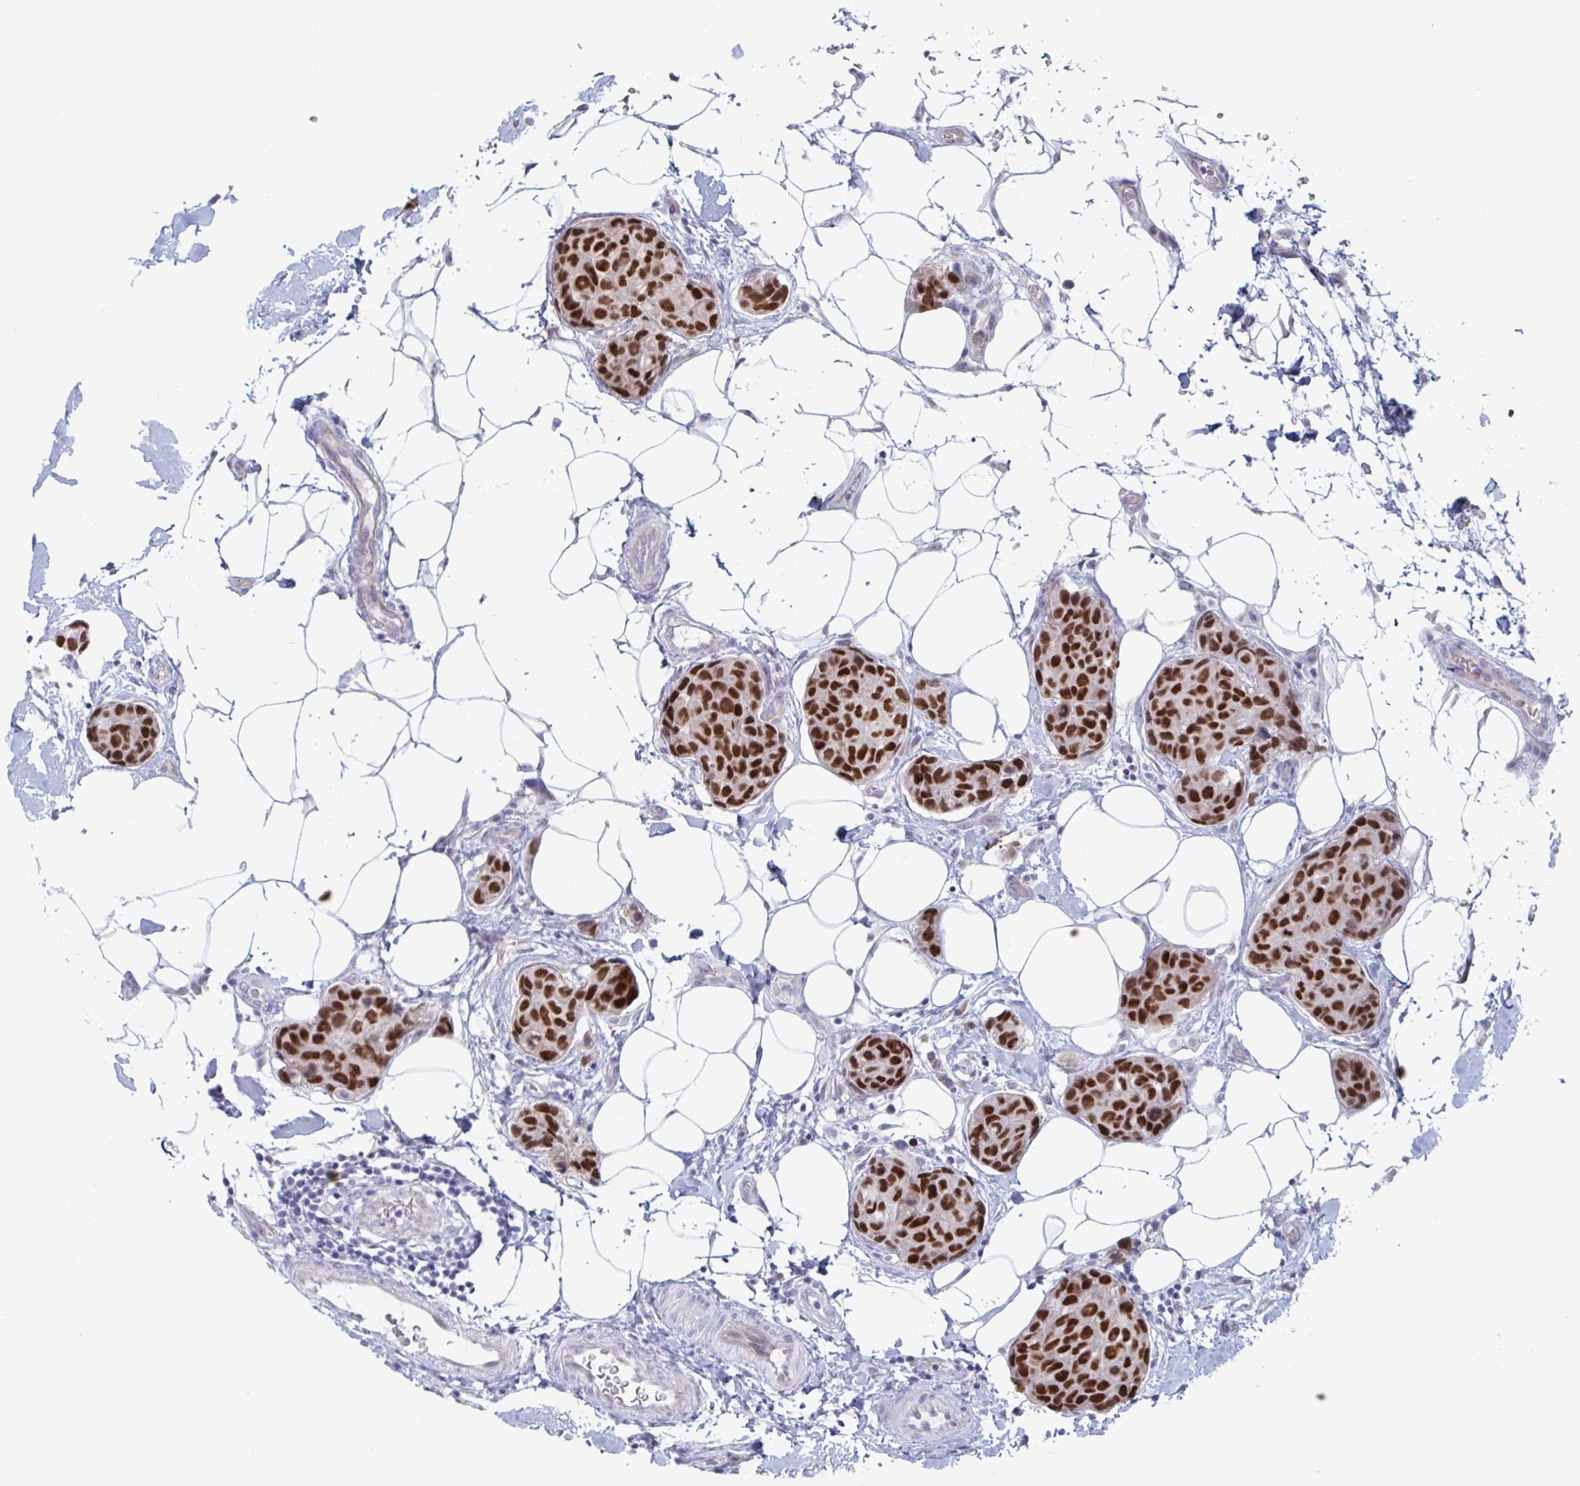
{"staining": {"intensity": "strong", "quantity": ">75%", "location": "nuclear"}, "tissue": "breast cancer", "cell_type": "Tumor cells", "image_type": "cancer", "snomed": [{"axis": "morphology", "description": "Duct carcinoma"}, {"axis": "topography", "description": "Breast"}, {"axis": "topography", "description": "Lymph node"}], "caption": "Immunohistochemistry photomicrograph of human breast cancer stained for a protein (brown), which demonstrates high levels of strong nuclear staining in about >75% of tumor cells.", "gene": "FOXA1", "patient": {"sex": "female", "age": 80}}